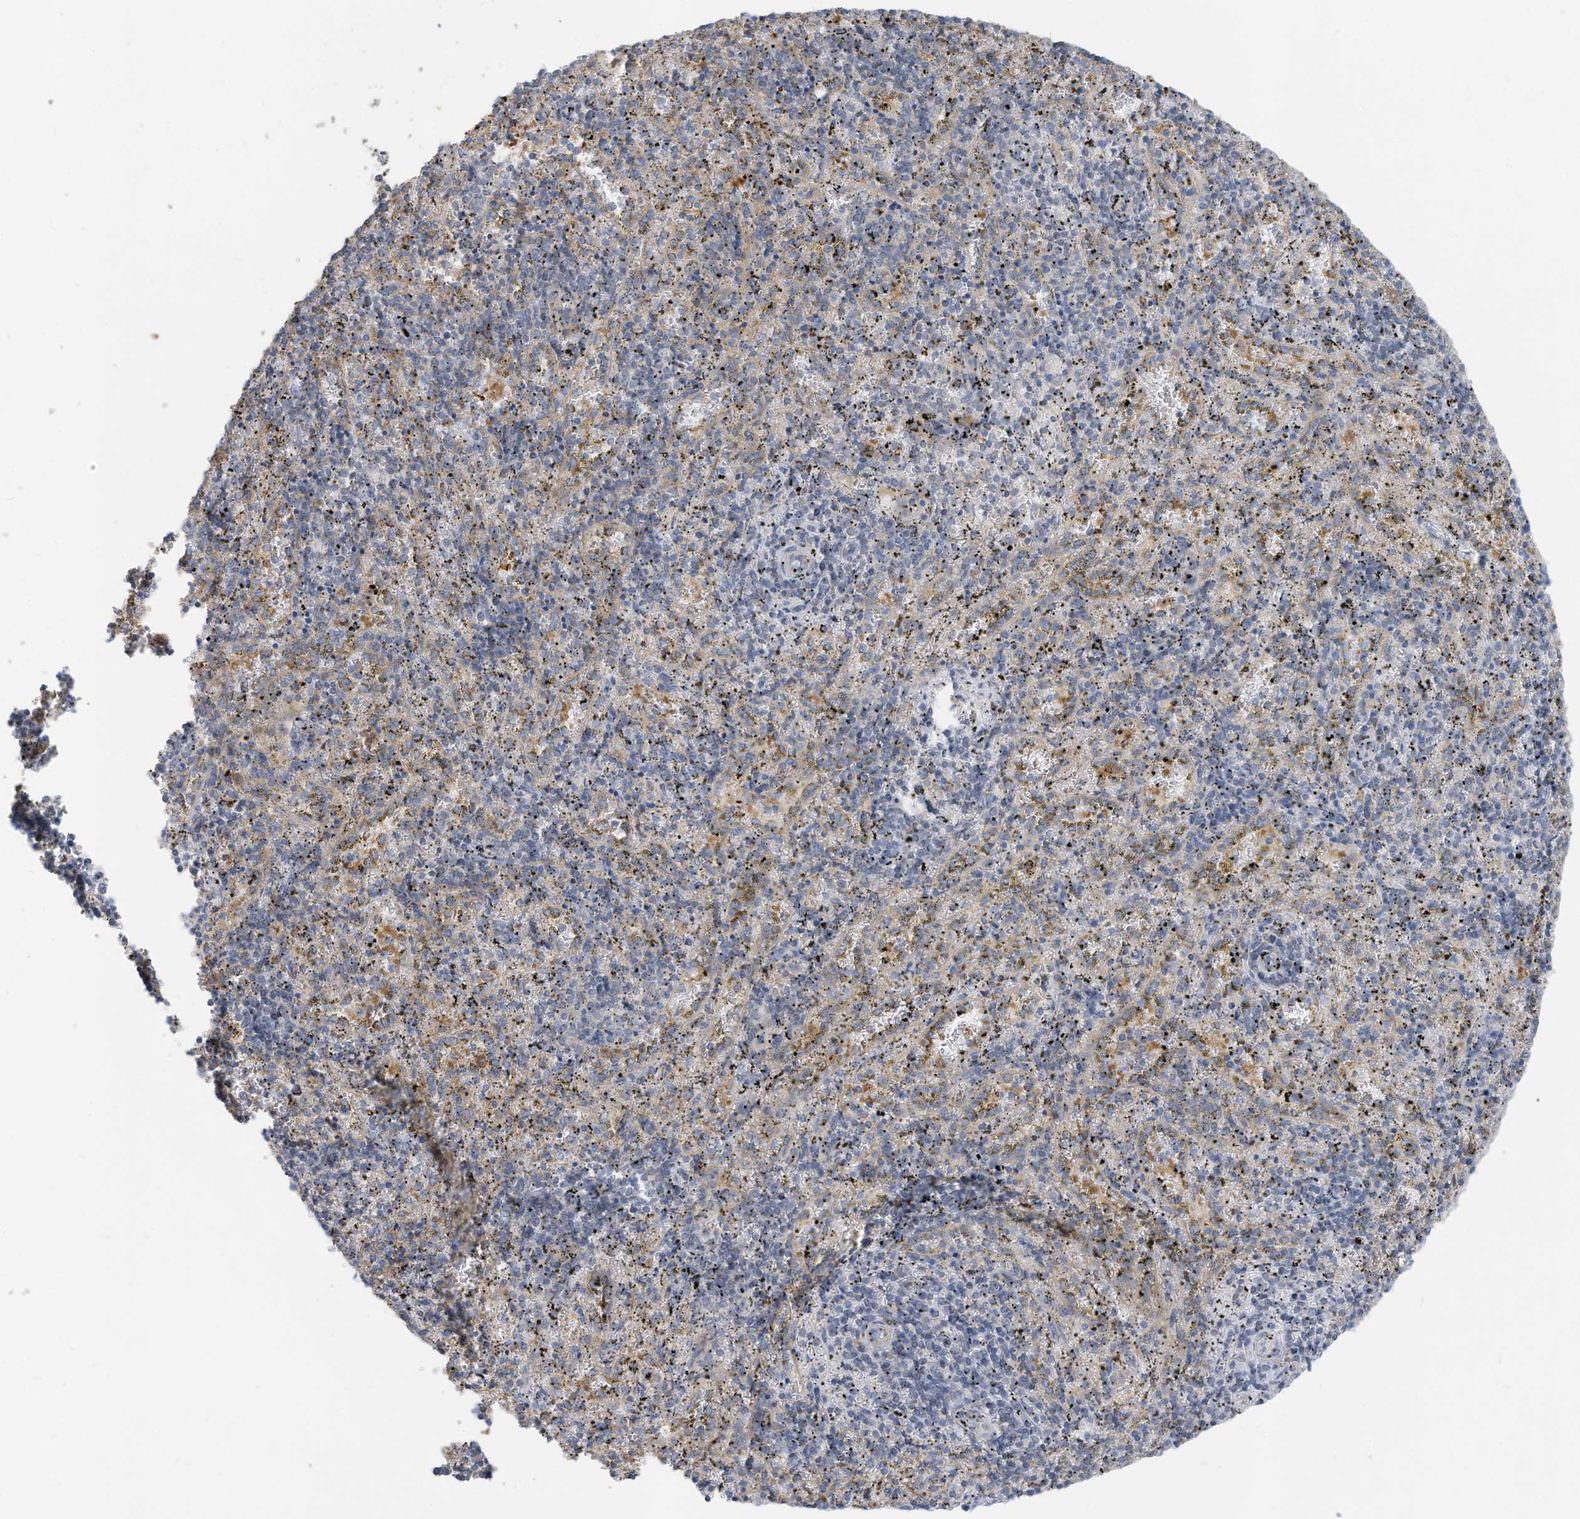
{"staining": {"intensity": "weak", "quantity": "<25%", "location": "cytoplasmic/membranous"}, "tissue": "spleen", "cell_type": "Cells in red pulp", "image_type": "normal", "snomed": [{"axis": "morphology", "description": "Normal tissue, NOS"}, {"axis": "topography", "description": "Spleen"}], "caption": "A high-resolution photomicrograph shows immunohistochemistry staining of unremarkable spleen, which exhibits no significant positivity in cells in red pulp.", "gene": "GTPBP2", "patient": {"sex": "male", "age": 11}}